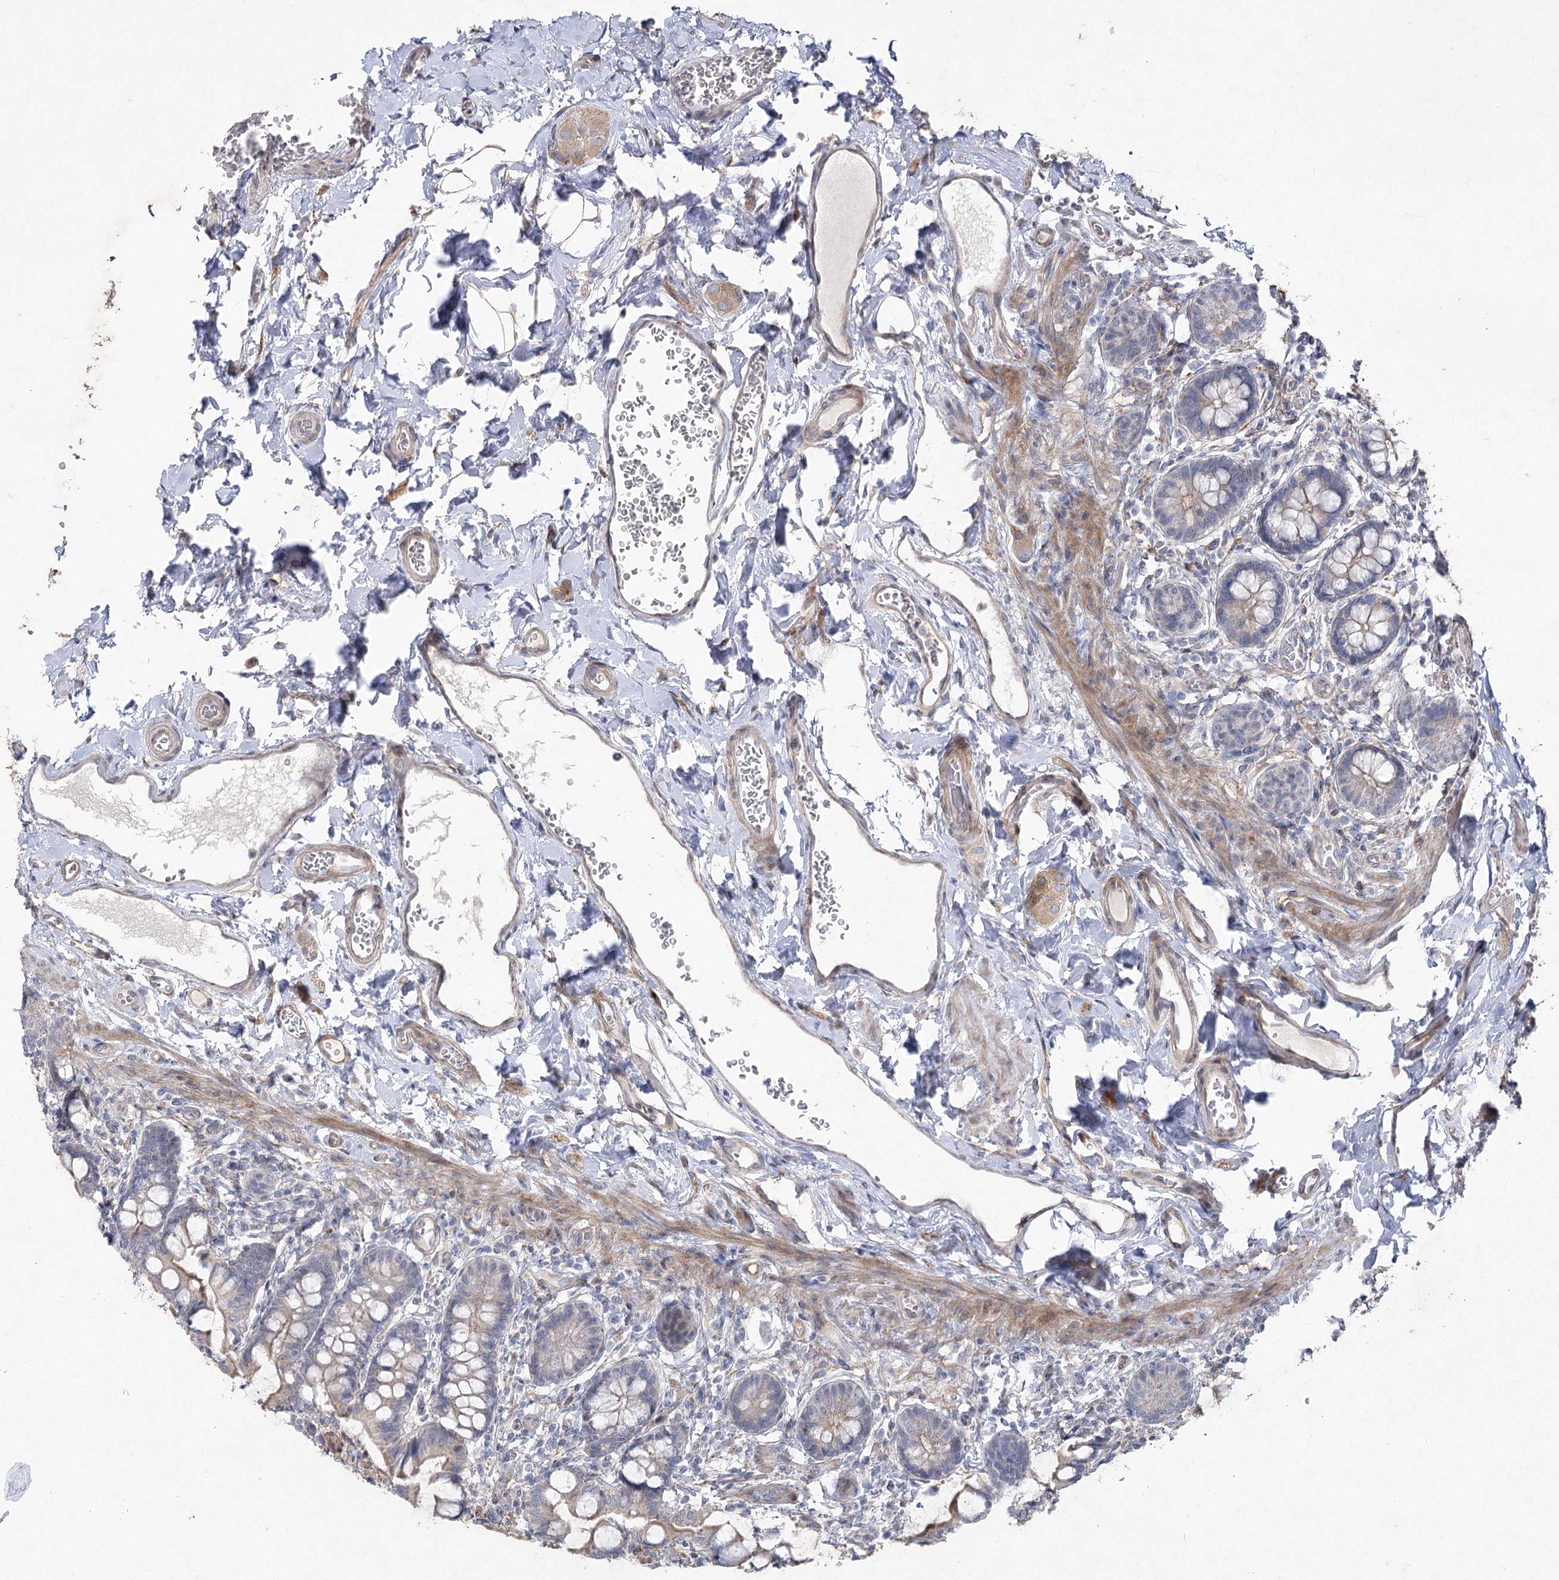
{"staining": {"intensity": "moderate", "quantity": "25%-75%", "location": "cytoplasmic/membranous"}, "tissue": "small intestine", "cell_type": "Glandular cells", "image_type": "normal", "snomed": [{"axis": "morphology", "description": "Normal tissue, NOS"}, {"axis": "topography", "description": "Small intestine"}], "caption": "Immunohistochemical staining of benign small intestine reveals 25%-75% levels of moderate cytoplasmic/membranous protein staining in about 25%-75% of glandular cells. (Stains: DAB (3,3'-diaminobenzidine) in brown, nuclei in blue, Microscopy: brightfield microscopy at high magnification).", "gene": "SH3BP5L", "patient": {"sex": "male", "age": 52}}